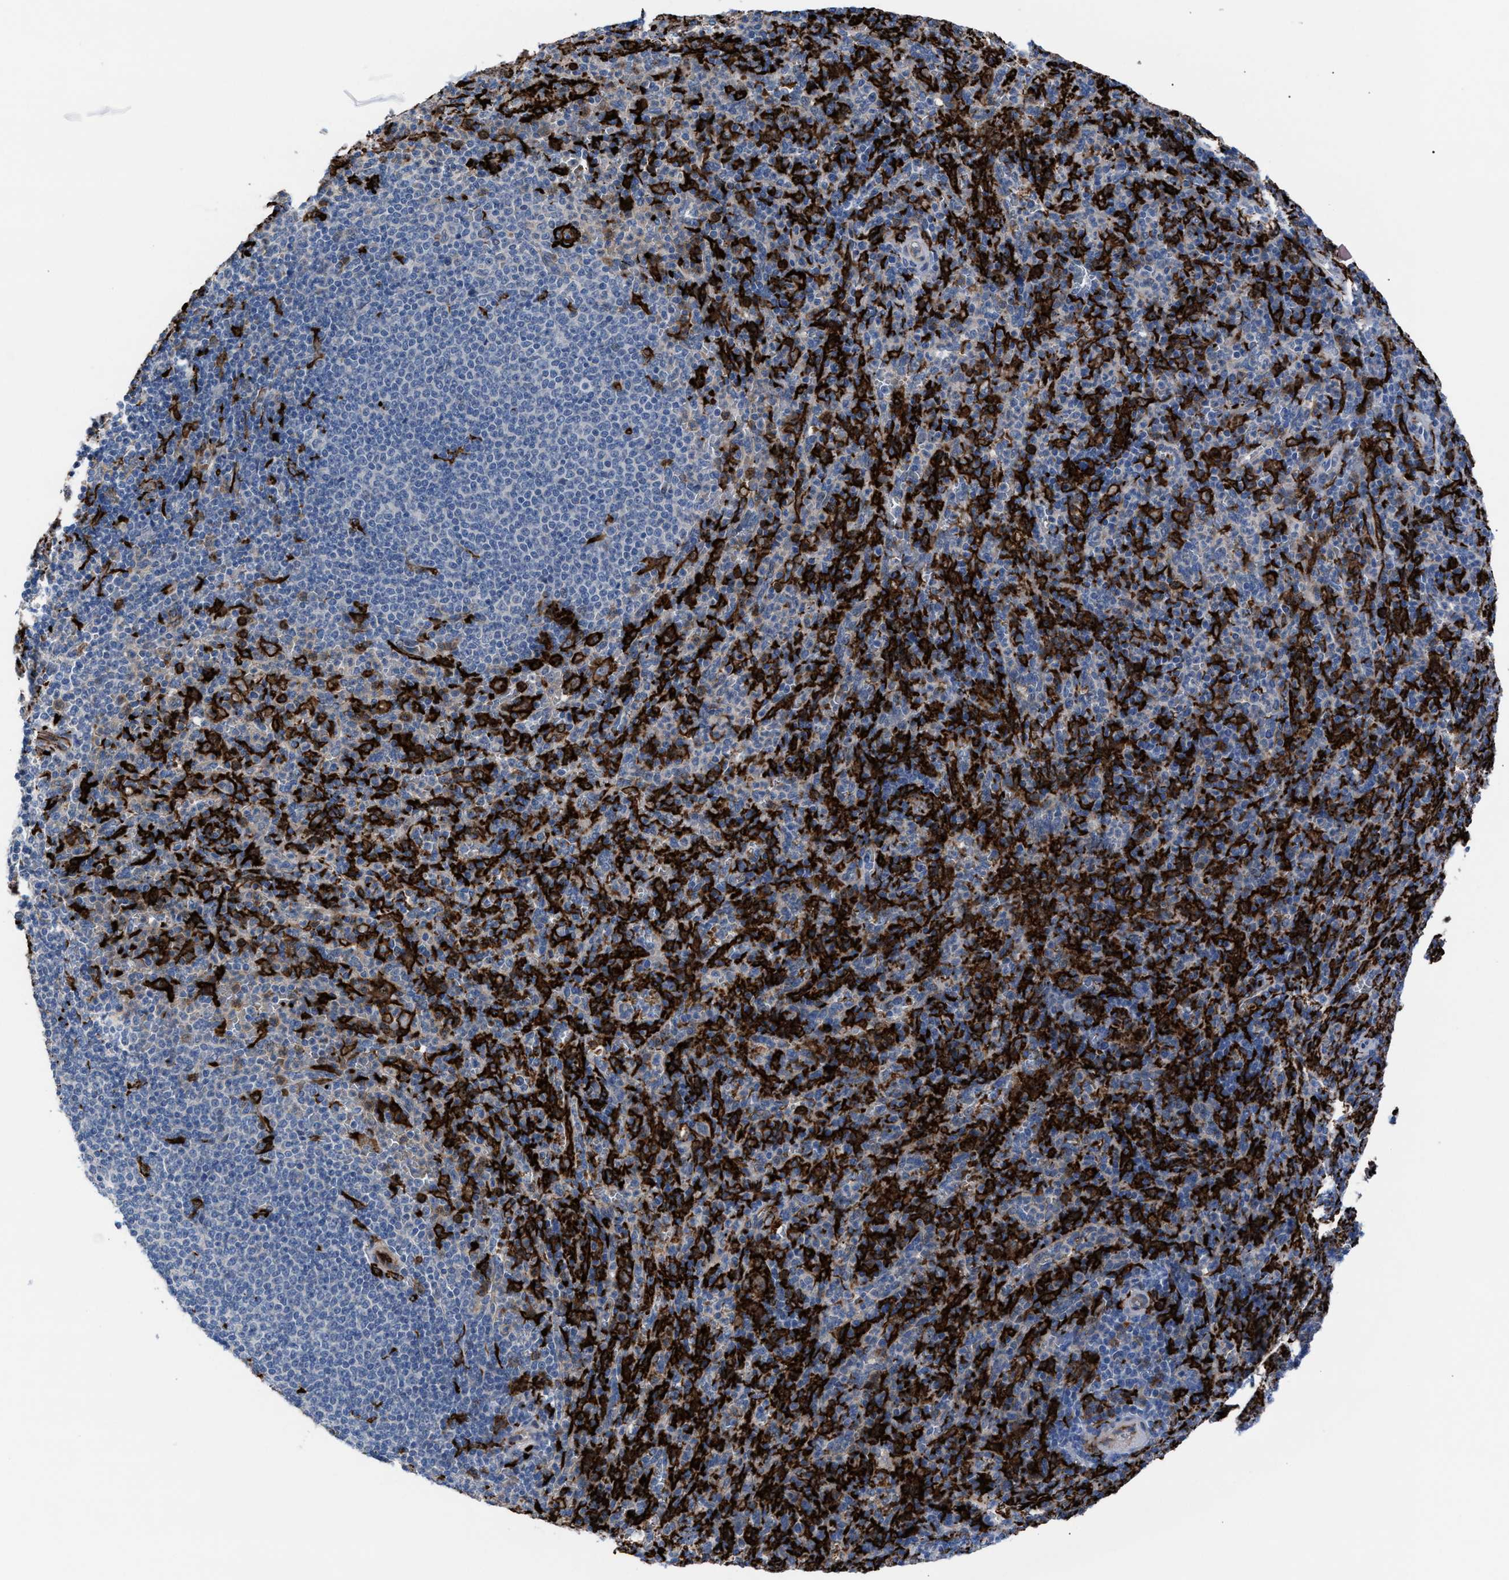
{"staining": {"intensity": "strong", "quantity": "25%-75%", "location": "cytoplasmic/membranous"}, "tissue": "spleen", "cell_type": "Cells in red pulp", "image_type": "normal", "snomed": [{"axis": "morphology", "description": "Normal tissue, NOS"}, {"axis": "topography", "description": "Spleen"}], "caption": "Brown immunohistochemical staining in normal human spleen reveals strong cytoplasmic/membranous expression in approximately 25%-75% of cells in red pulp. The staining is performed using DAB brown chromogen to label protein expression. The nuclei are counter-stained blue using hematoxylin.", "gene": "SLC47A1", "patient": {"sex": "male", "age": 36}}